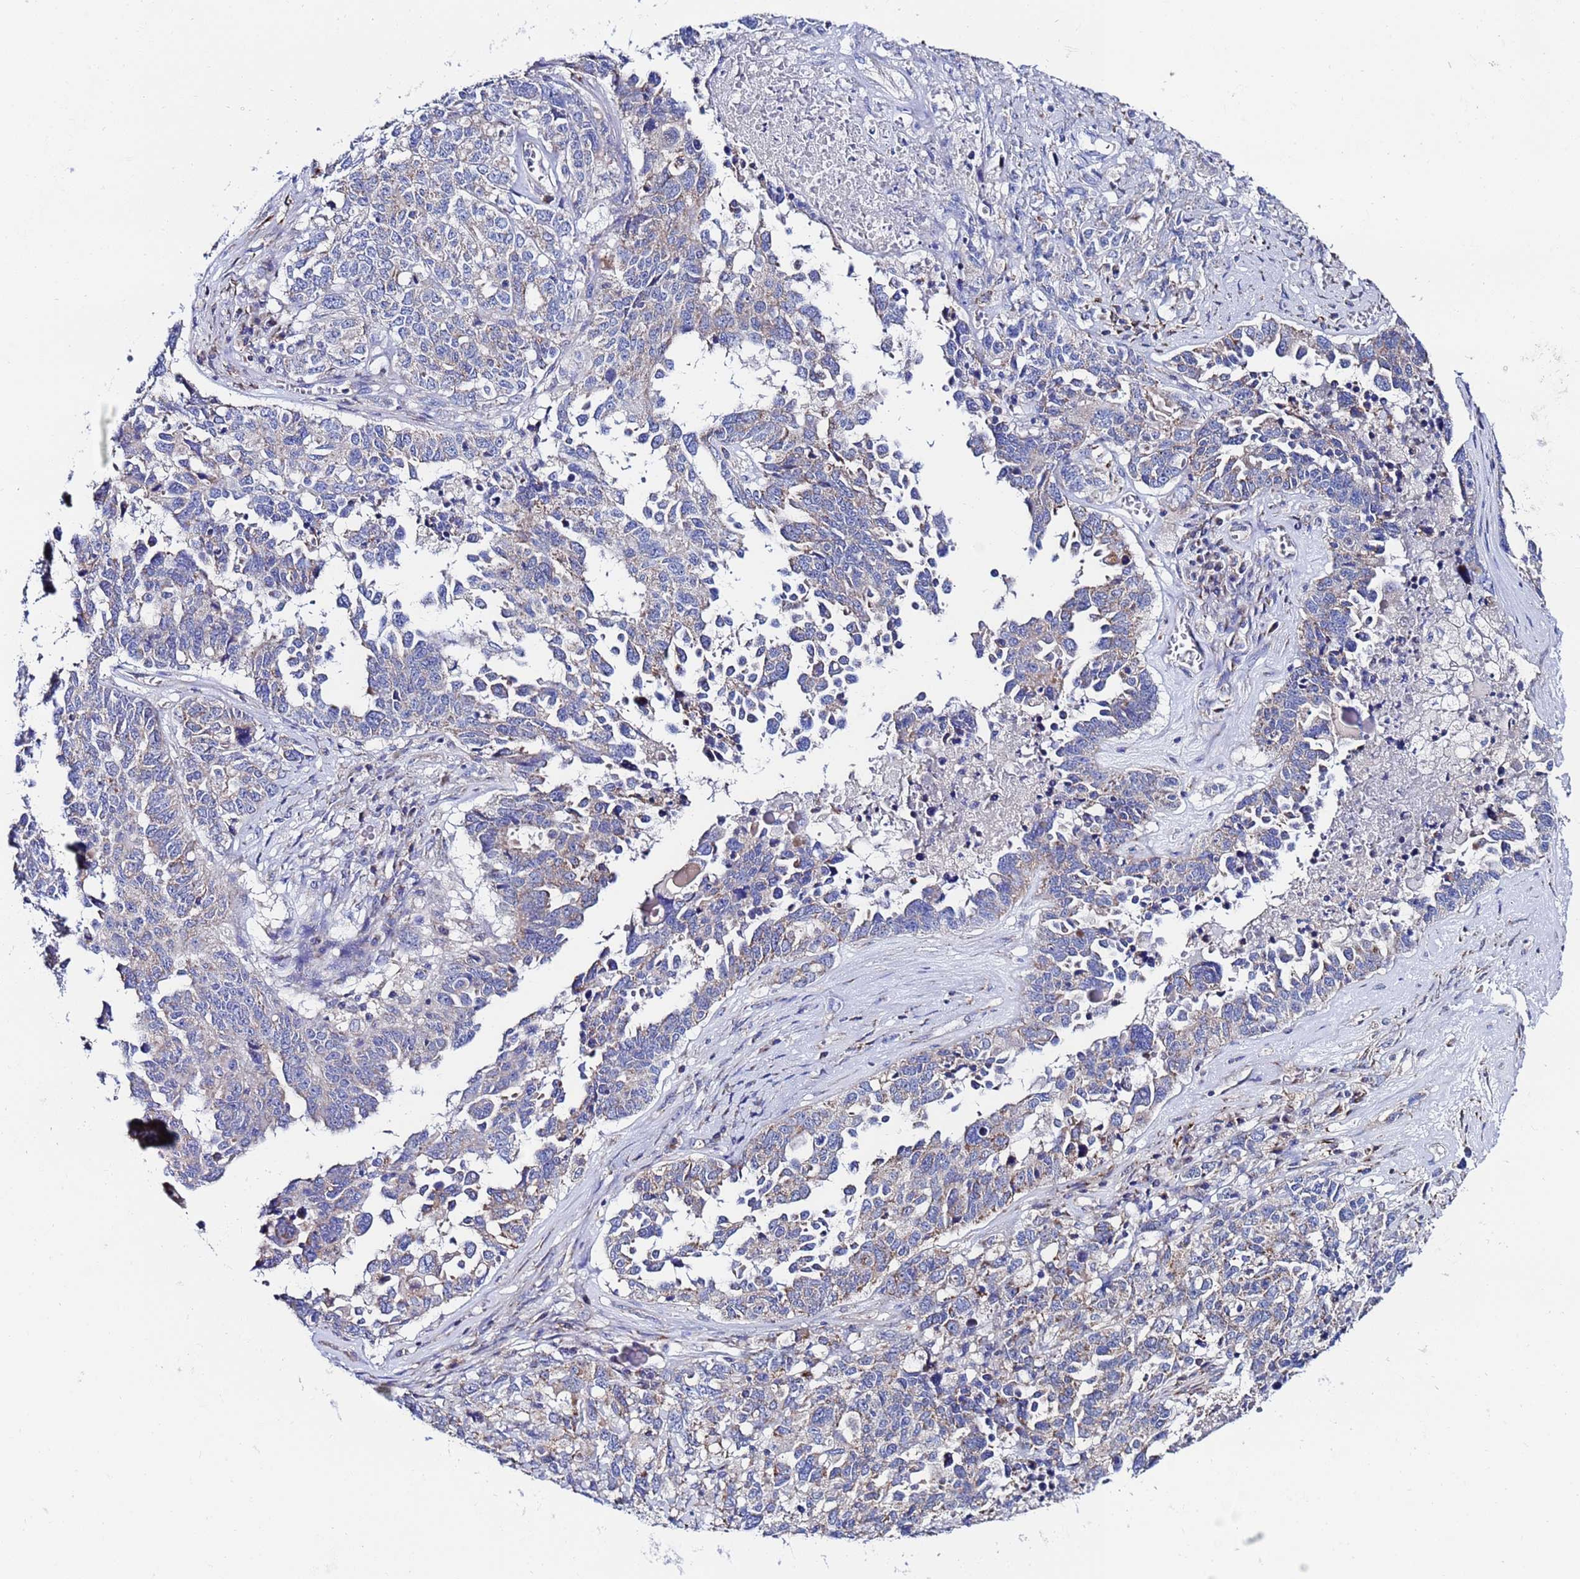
{"staining": {"intensity": "weak", "quantity": "<25%", "location": "cytoplasmic/membranous"}, "tissue": "ovarian cancer", "cell_type": "Tumor cells", "image_type": "cancer", "snomed": [{"axis": "morphology", "description": "Carcinoma, endometroid"}, {"axis": "topography", "description": "Ovary"}], "caption": "The photomicrograph demonstrates no significant staining in tumor cells of endometroid carcinoma (ovarian). The staining is performed using DAB (3,3'-diaminobenzidine) brown chromogen with nuclei counter-stained in using hematoxylin.", "gene": "FAHD2A", "patient": {"sex": "female", "age": 62}}